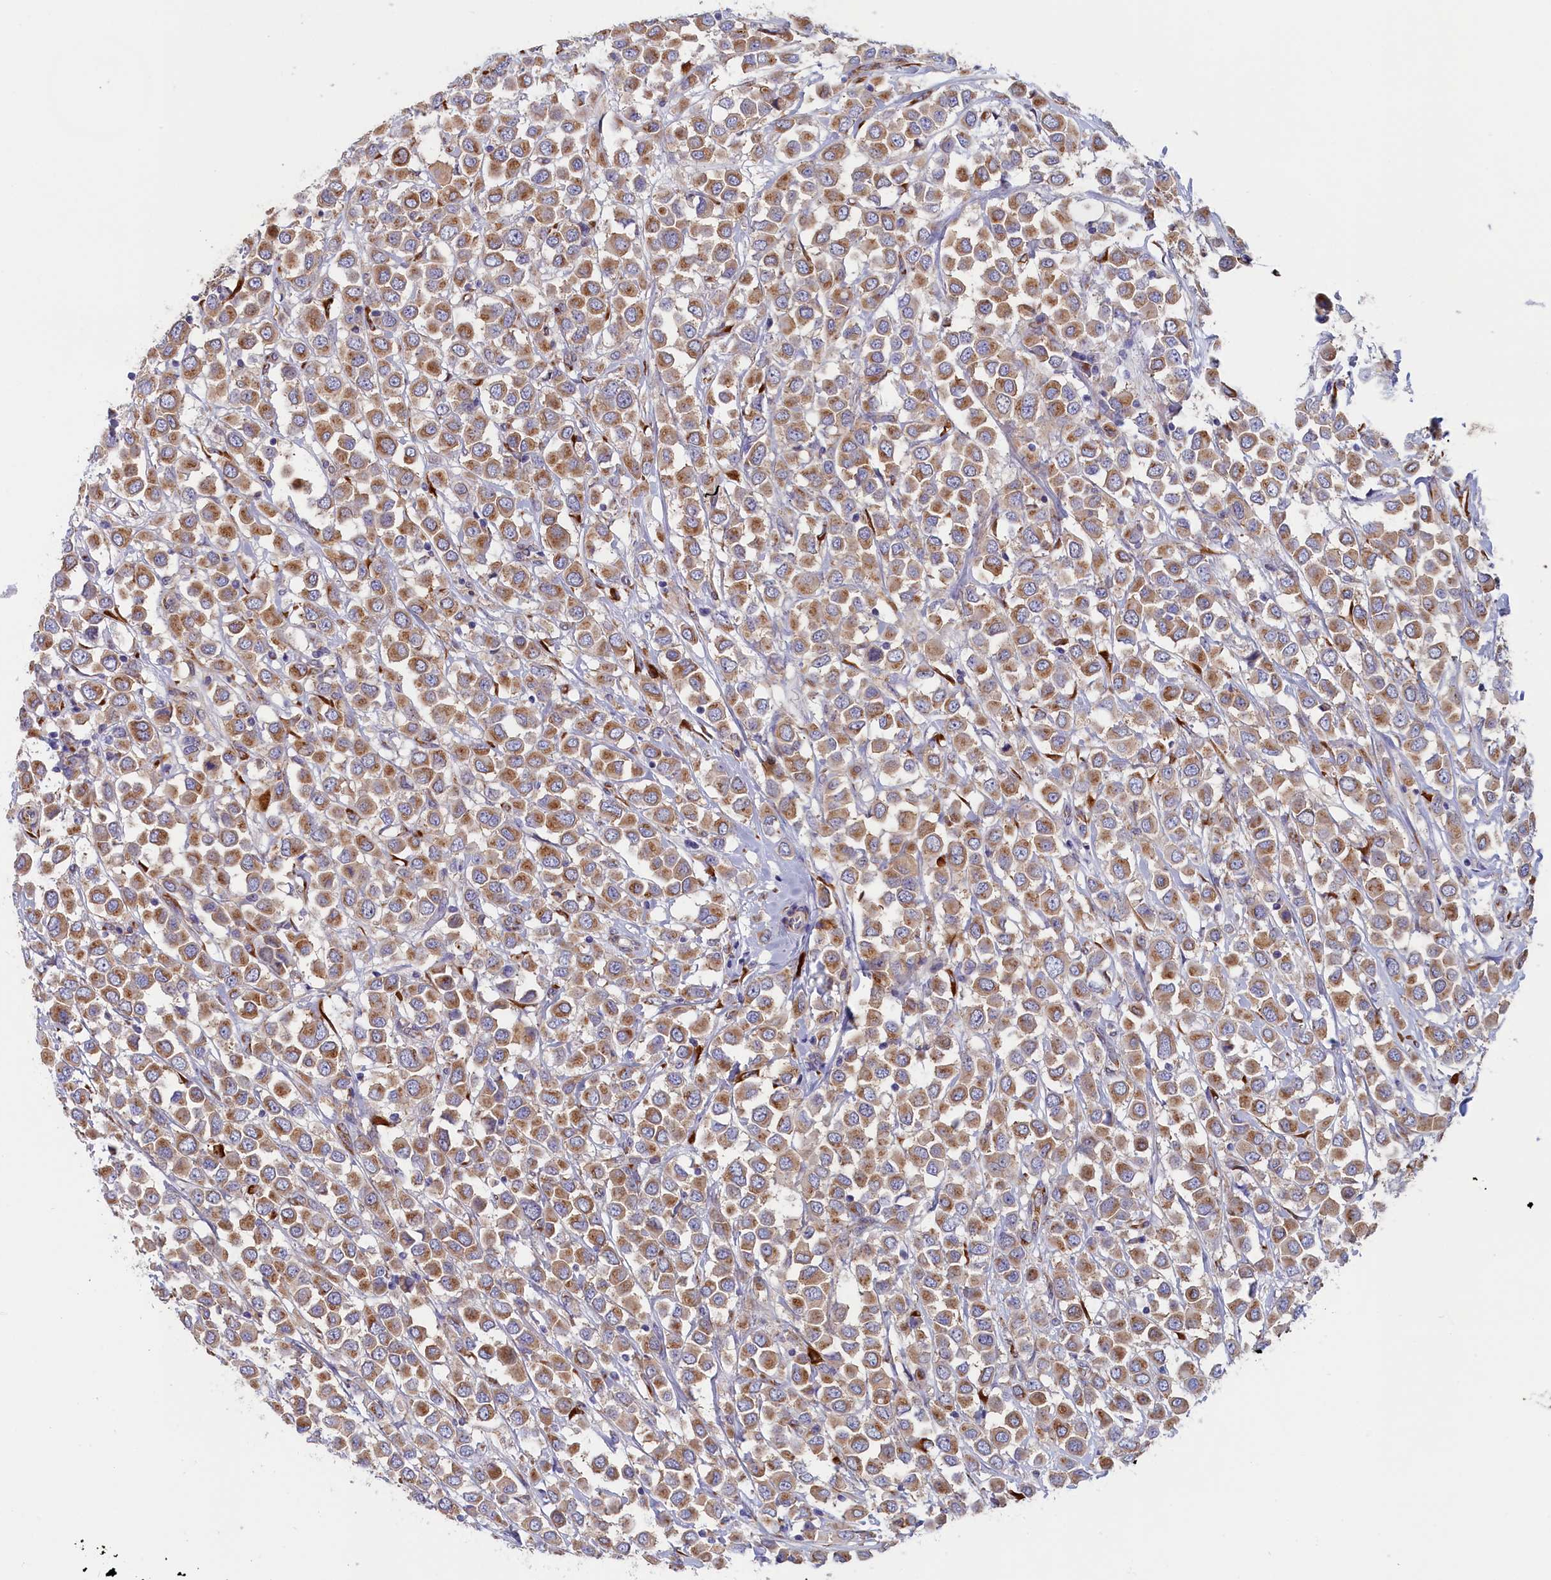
{"staining": {"intensity": "moderate", "quantity": ">75%", "location": "cytoplasmic/membranous"}, "tissue": "breast cancer", "cell_type": "Tumor cells", "image_type": "cancer", "snomed": [{"axis": "morphology", "description": "Duct carcinoma"}, {"axis": "topography", "description": "Breast"}], "caption": "An image showing moderate cytoplasmic/membranous expression in approximately >75% of tumor cells in intraductal carcinoma (breast), as visualized by brown immunohistochemical staining.", "gene": "CCDC68", "patient": {"sex": "female", "age": 61}}